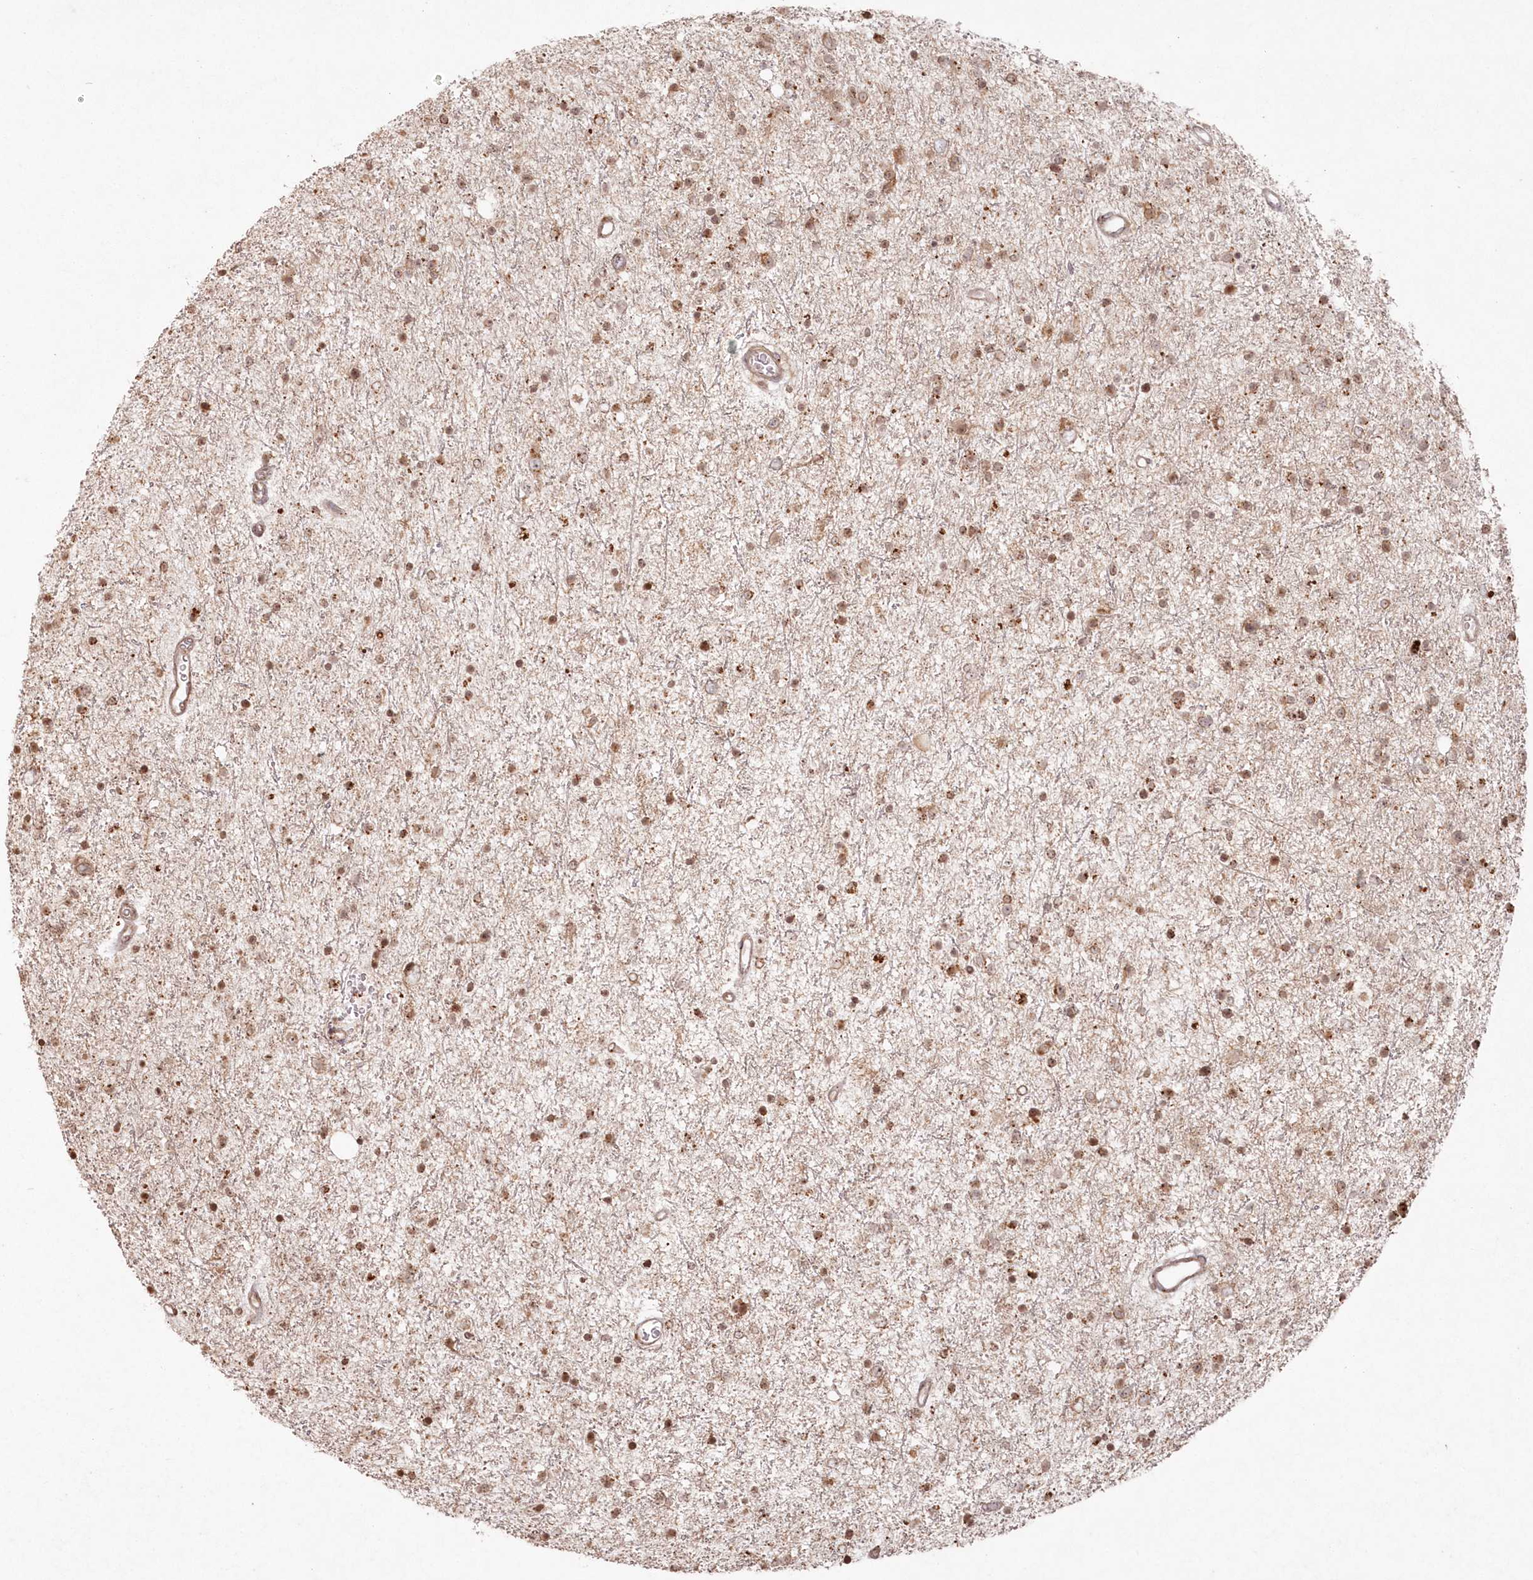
{"staining": {"intensity": "moderate", "quantity": "25%-75%", "location": "cytoplasmic/membranous,nuclear"}, "tissue": "glioma", "cell_type": "Tumor cells", "image_type": "cancer", "snomed": [{"axis": "morphology", "description": "Glioma, malignant, Low grade"}, {"axis": "topography", "description": "Brain"}], "caption": "This is a micrograph of immunohistochemistry (IHC) staining of glioma, which shows moderate positivity in the cytoplasmic/membranous and nuclear of tumor cells.", "gene": "ARSB", "patient": {"sex": "female", "age": 37}}